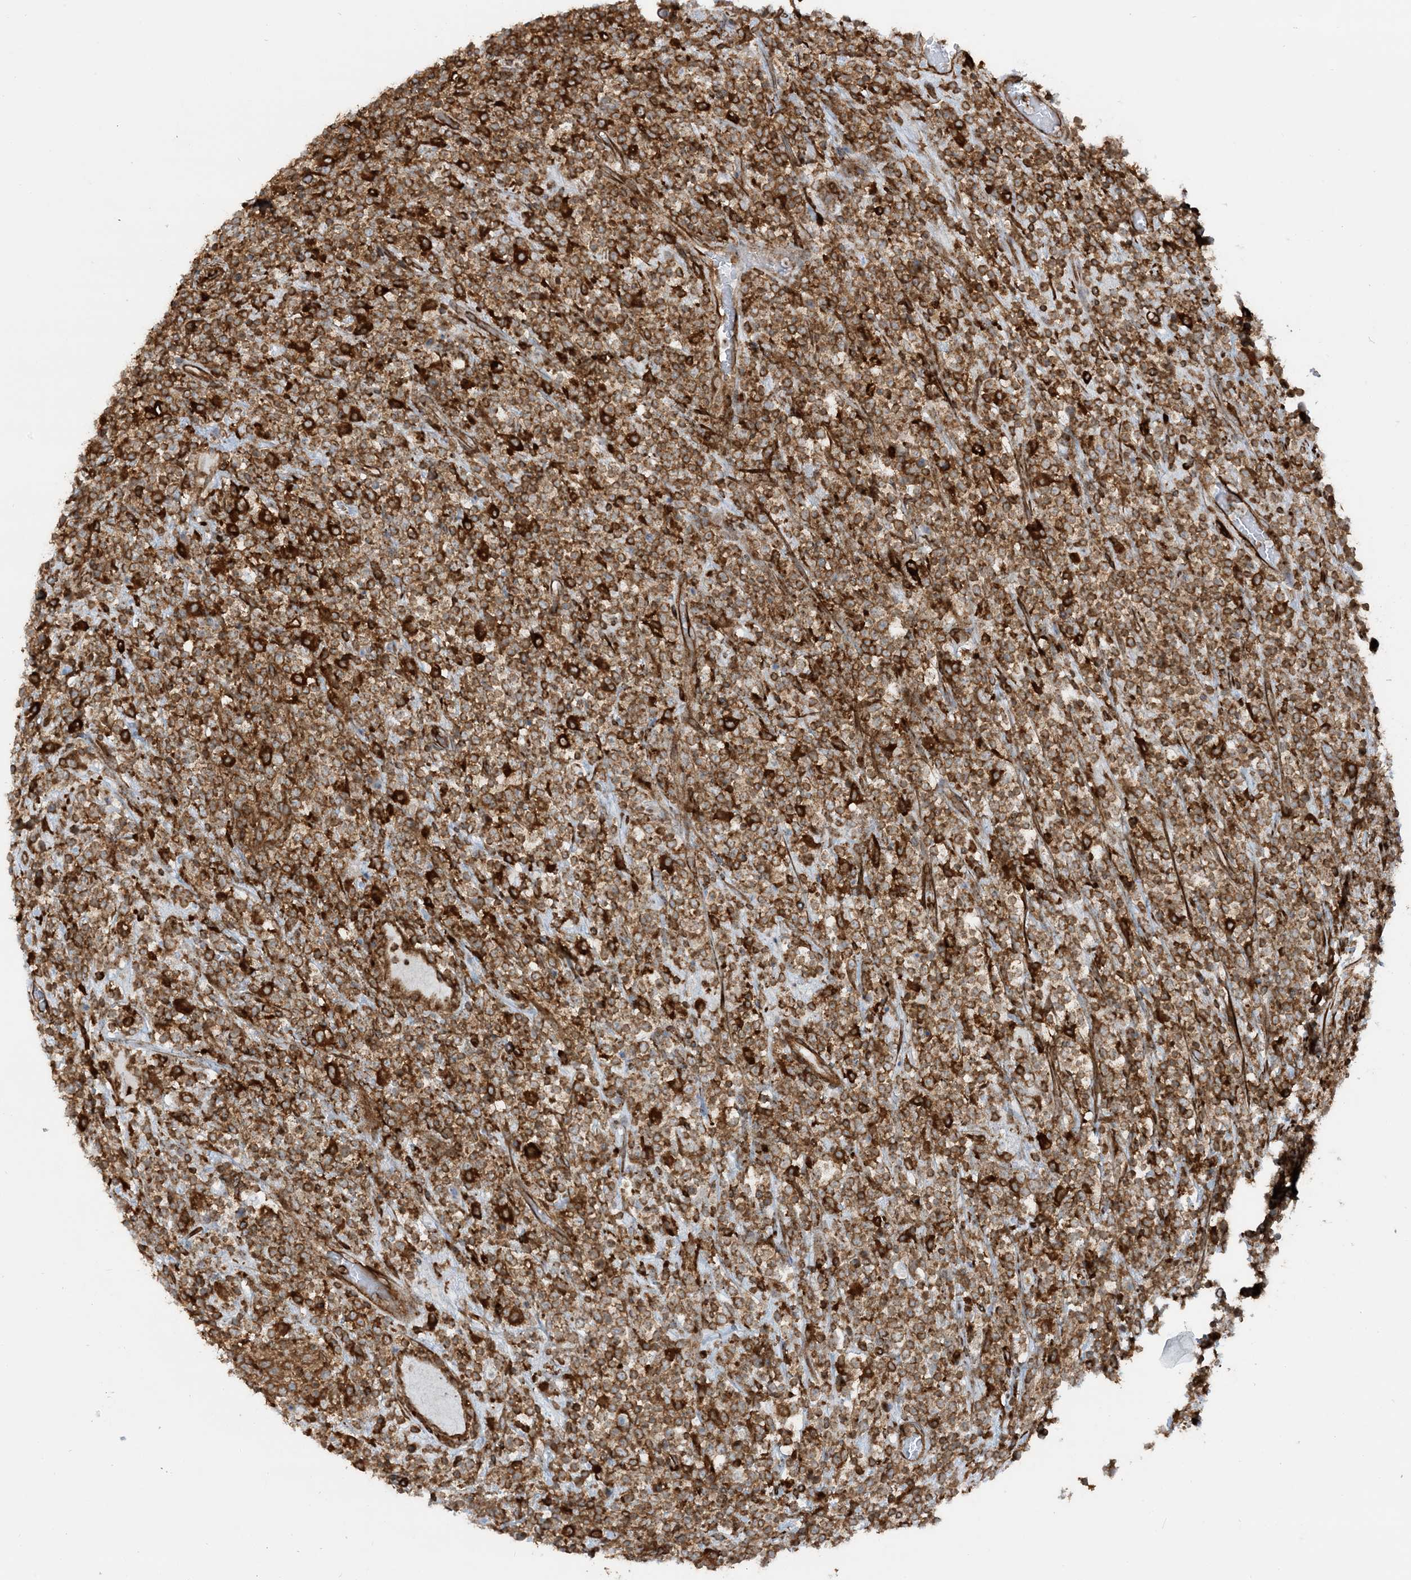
{"staining": {"intensity": "strong", "quantity": ">75%", "location": "cytoplasmic/membranous"}, "tissue": "lymphoma", "cell_type": "Tumor cells", "image_type": "cancer", "snomed": [{"axis": "morphology", "description": "Malignant lymphoma, non-Hodgkin's type, High grade"}, {"axis": "topography", "description": "Colon"}], "caption": "An IHC photomicrograph of neoplastic tissue is shown. Protein staining in brown labels strong cytoplasmic/membranous positivity in malignant lymphoma, non-Hodgkin's type (high-grade) within tumor cells.", "gene": "STAM2", "patient": {"sex": "female", "age": 53}}